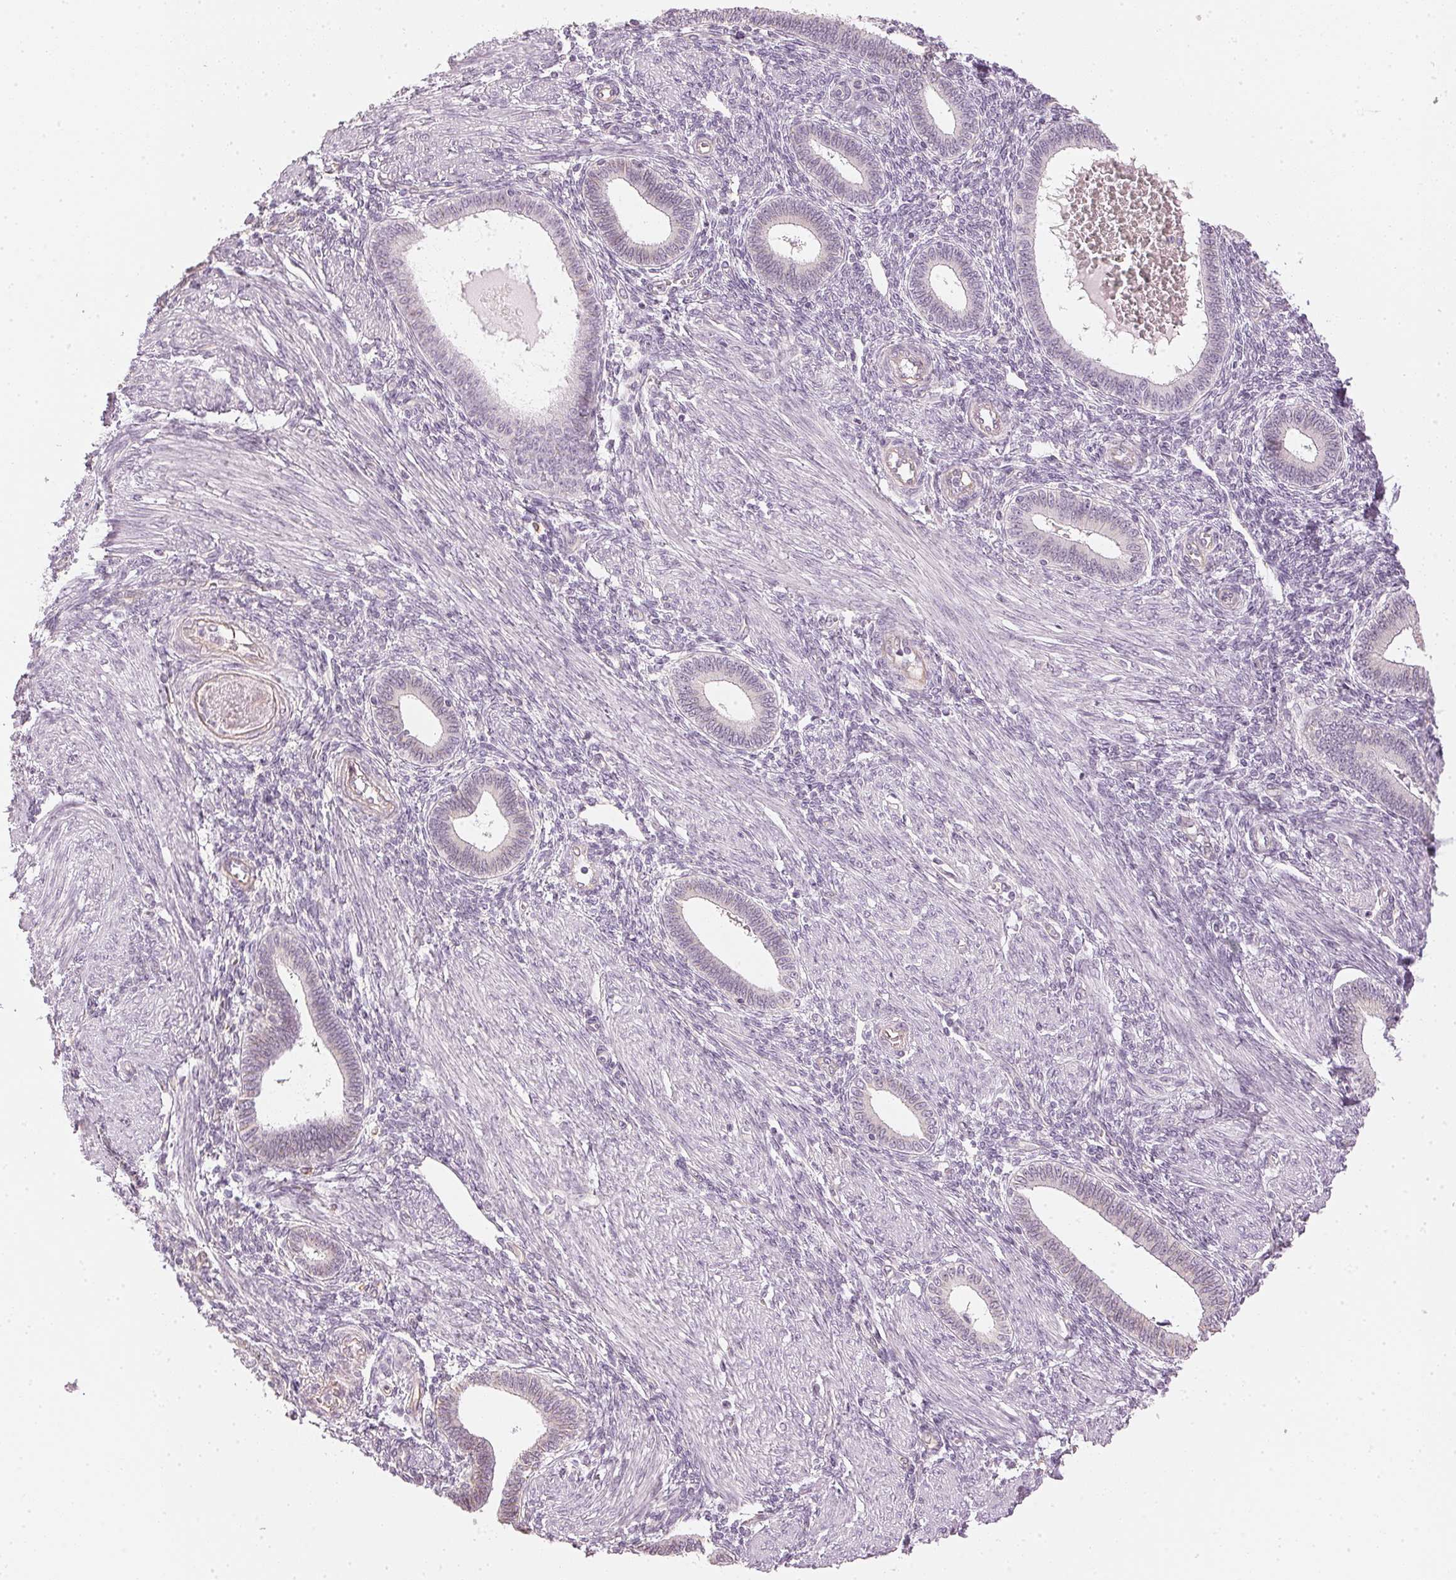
{"staining": {"intensity": "negative", "quantity": "none", "location": "none"}, "tissue": "endometrium", "cell_type": "Cells in endometrial stroma", "image_type": "normal", "snomed": [{"axis": "morphology", "description": "Normal tissue, NOS"}, {"axis": "topography", "description": "Endometrium"}], "caption": "This is an IHC photomicrograph of benign endometrium. There is no staining in cells in endometrial stroma.", "gene": "APLP1", "patient": {"sex": "female", "age": 42}}